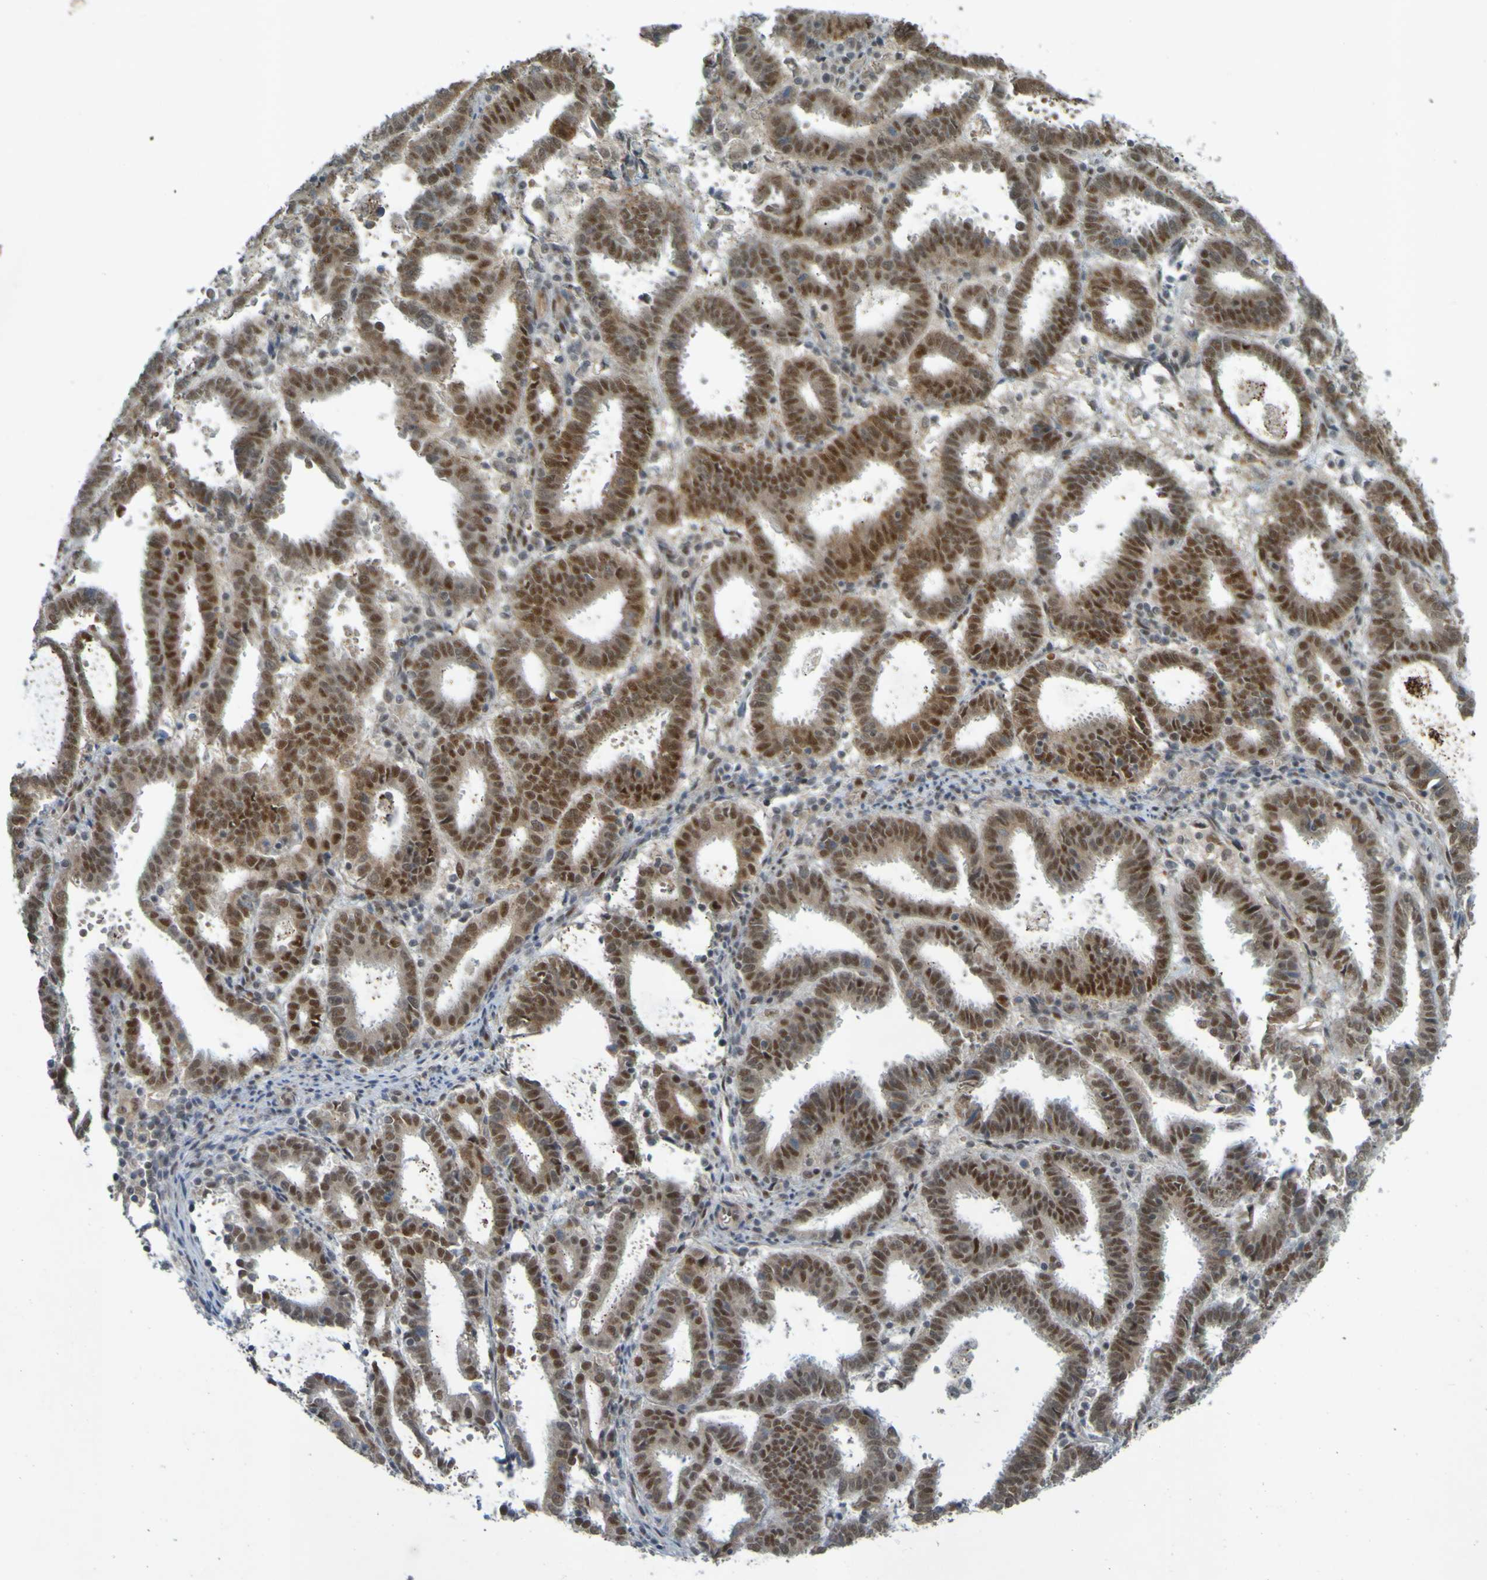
{"staining": {"intensity": "moderate", "quantity": ">75%", "location": "cytoplasmic/membranous,nuclear"}, "tissue": "endometrial cancer", "cell_type": "Tumor cells", "image_type": "cancer", "snomed": [{"axis": "morphology", "description": "Adenocarcinoma, NOS"}, {"axis": "topography", "description": "Uterus"}], "caption": "Immunohistochemistry (DAB (3,3'-diaminobenzidine)) staining of endometrial cancer (adenocarcinoma) exhibits moderate cytoplasmic/membranous and nuclear protein expression in about >75% of tumor cells.", "gene": "MCPH1", "patient": {"sex": "female", "age": 83}}